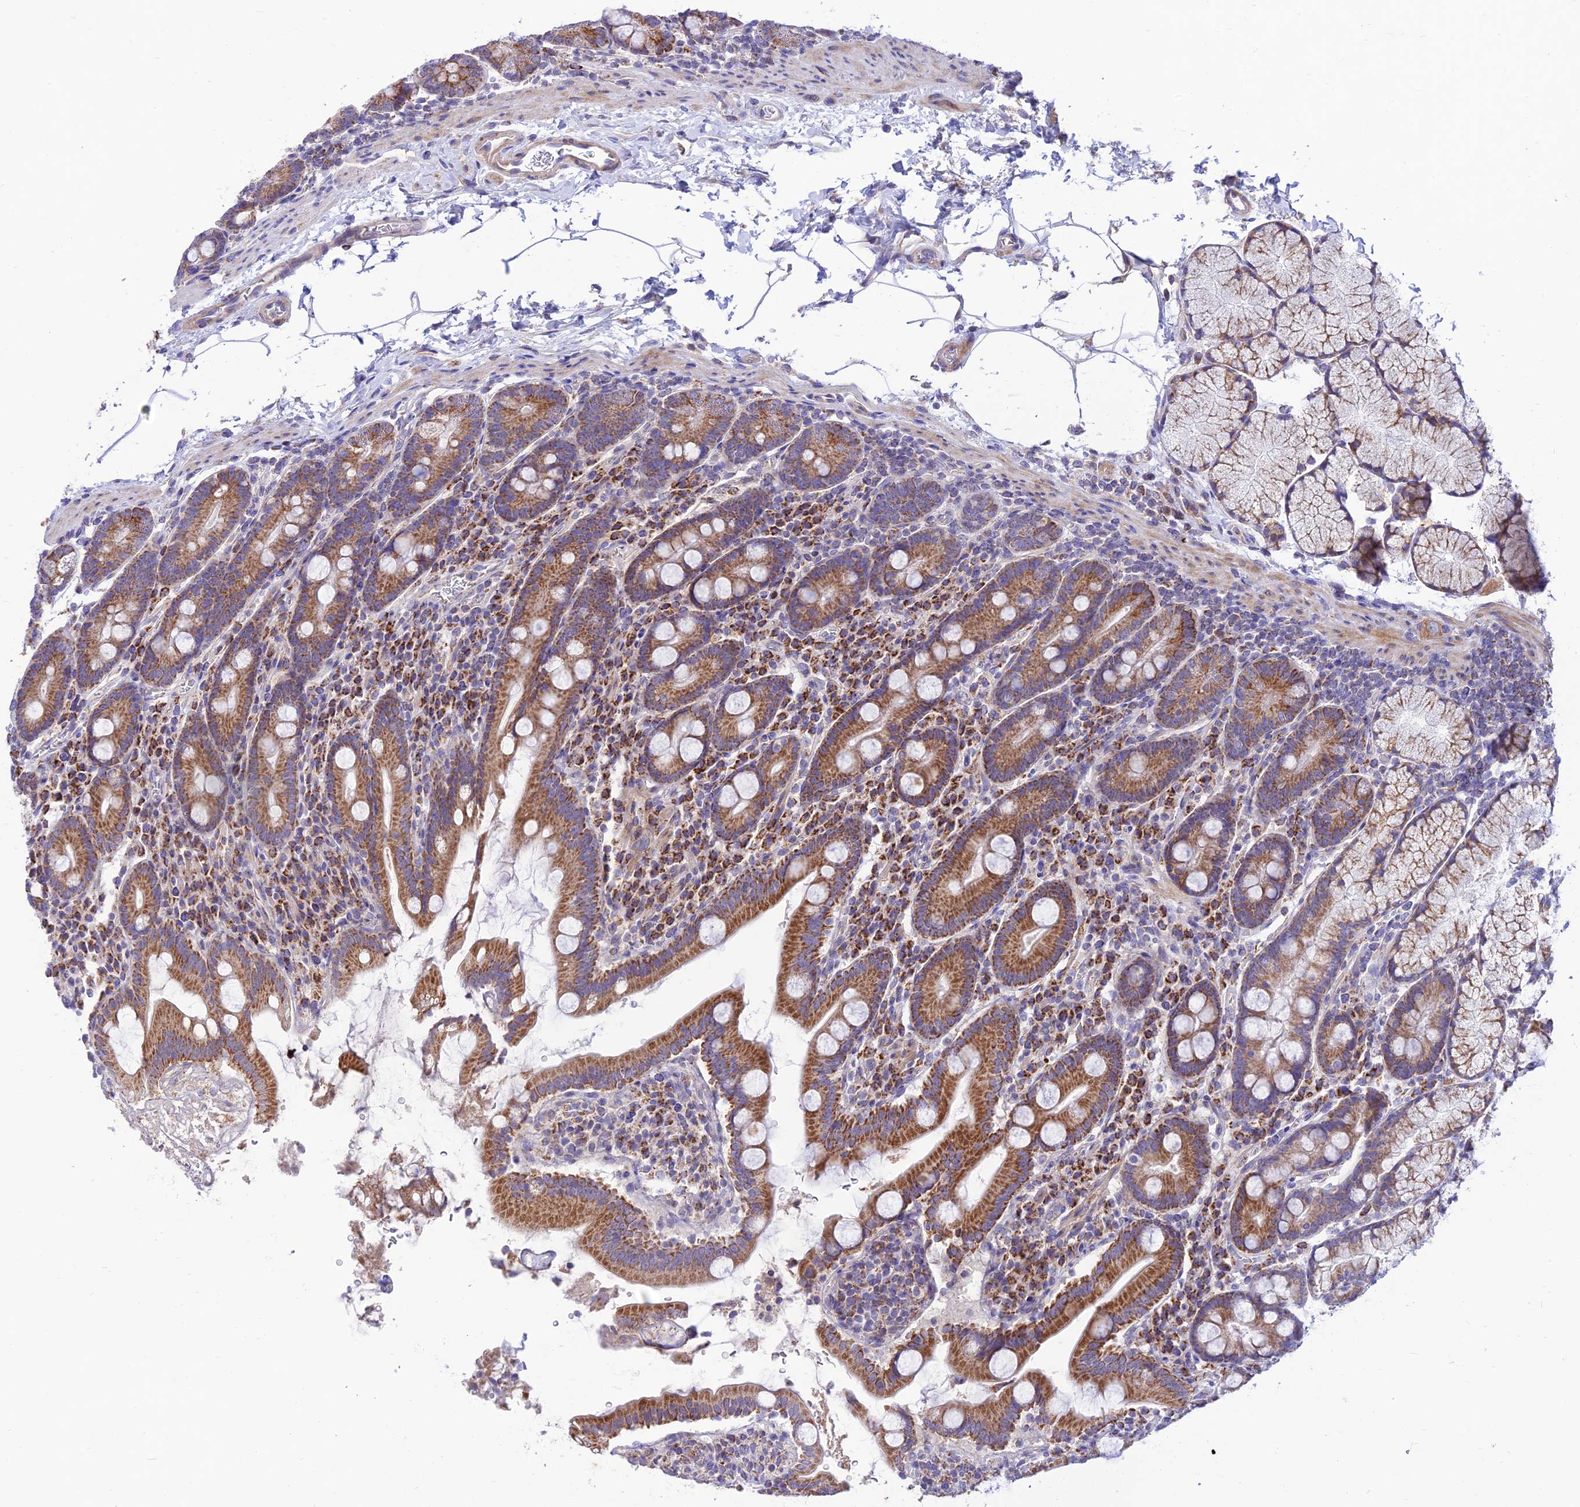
{"staining": {"intensity": "strong", "quantity": ">75%", "location": "cytoplasmic/membranous"}, "tissue": "duodenum", "cell_type": "Glandular cells", "image_type": "normal", "snomed": [{"axis": "morphology", "description": "Normal tissue, NOS"}, {"axis": "topography", "description": "Duodenum"}], "caption": "Immunohistochemistry histopathology image of unremarkable human duodenum stained for a protein (brown), which reveals high levels of strong cytoplasmic/membranous staining in about >75% of glandular cells.", "gene": "FAM186B", "patient": {"sex": "male", "age": 35}}